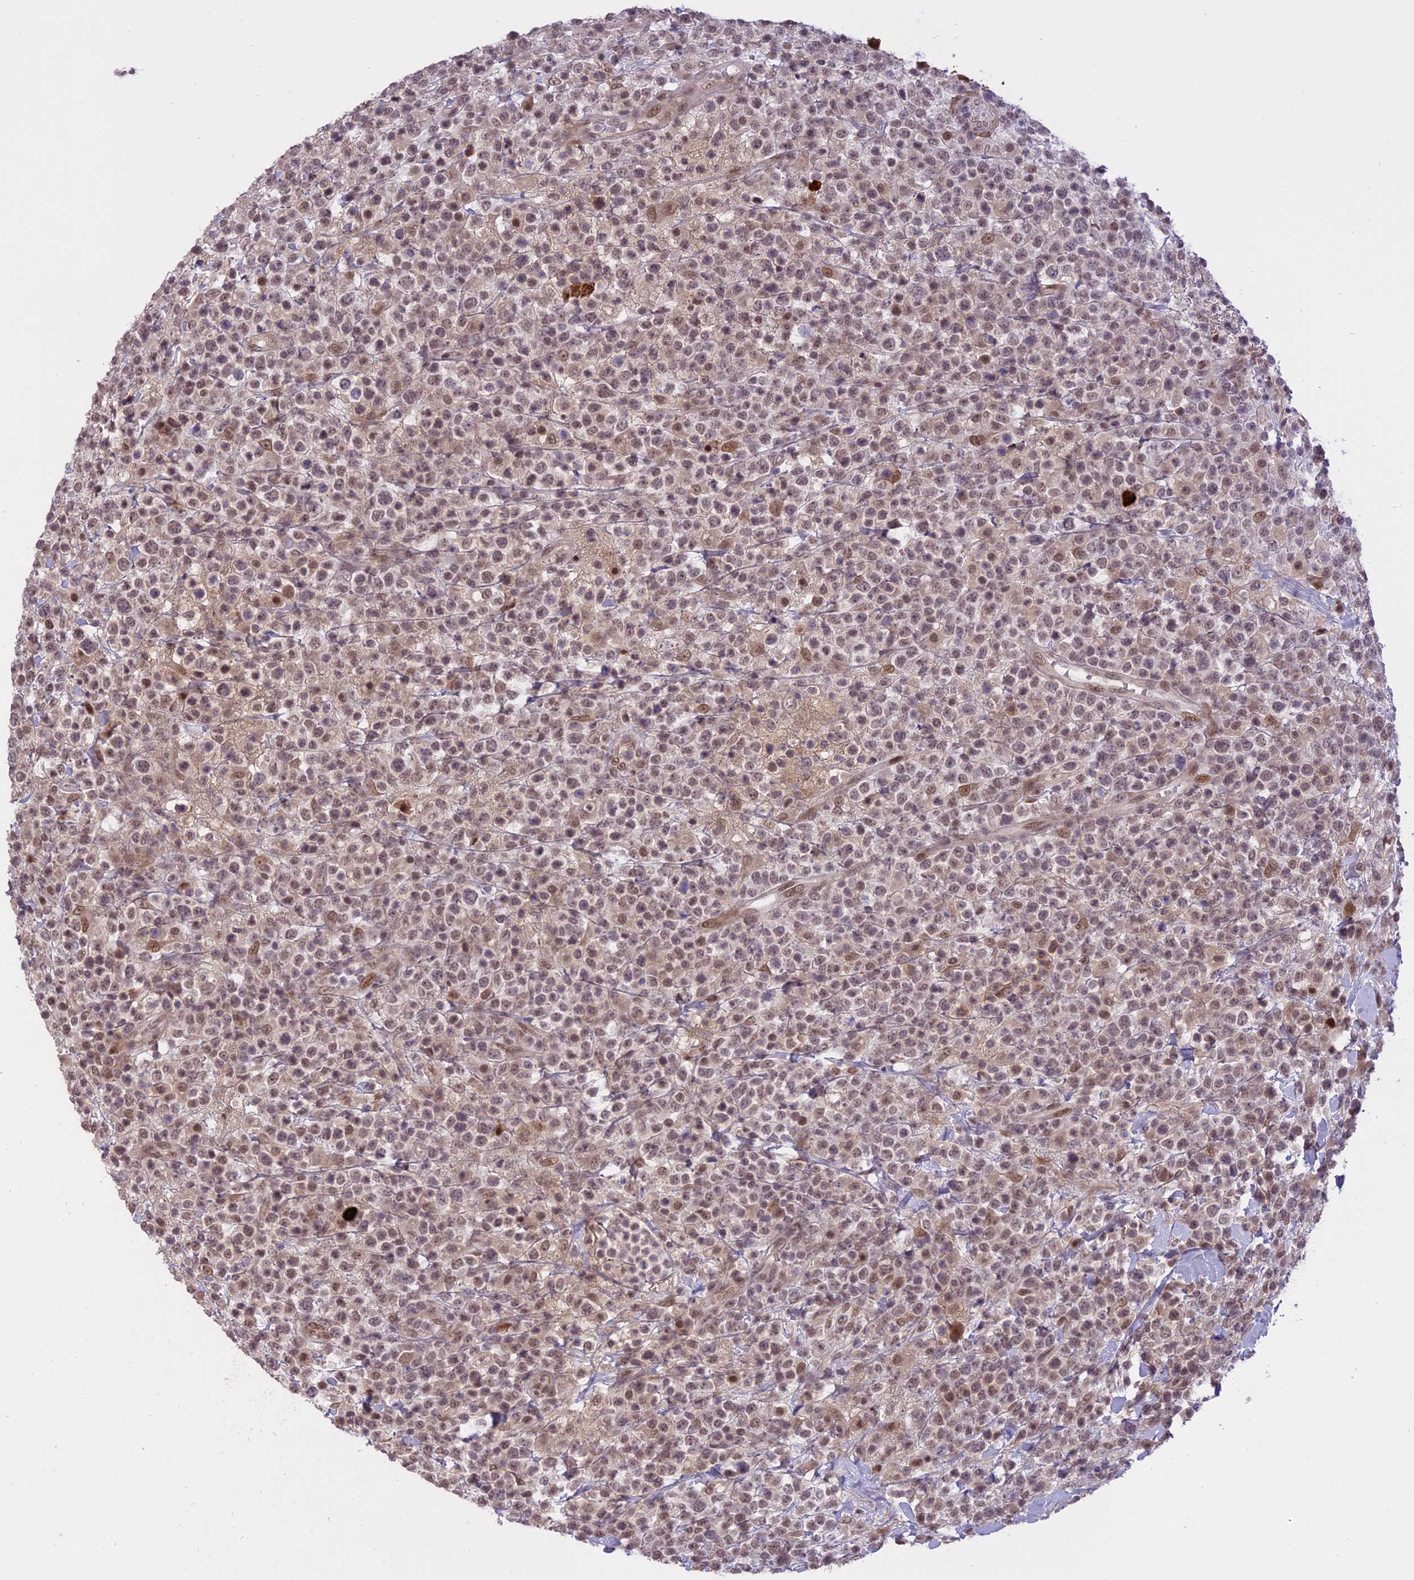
{"staining": {"intensity": "weak", "quantity": "<25%", "location": "nuclear"}, "tissue": "lymphoma", "cell_type": "Tumor cells", "image_type": "cancer", "snomed": [{"axis": "morphology", "description": "Malignant lymphoma, non-Hodgkin's type, High grade"}, {"axis": "topography", "description": "Colon"}], "caption": "A photomicrograph of human lymphoma is negative for staining in tumor cells. The staining was performed using DAB to visualize the protein expression in brown, while the nuclei were stained in blue with hematoxylin (Magnification: 20x).", "gene": "PRELID2", "patient": {"sex": "female", "age": 53}}